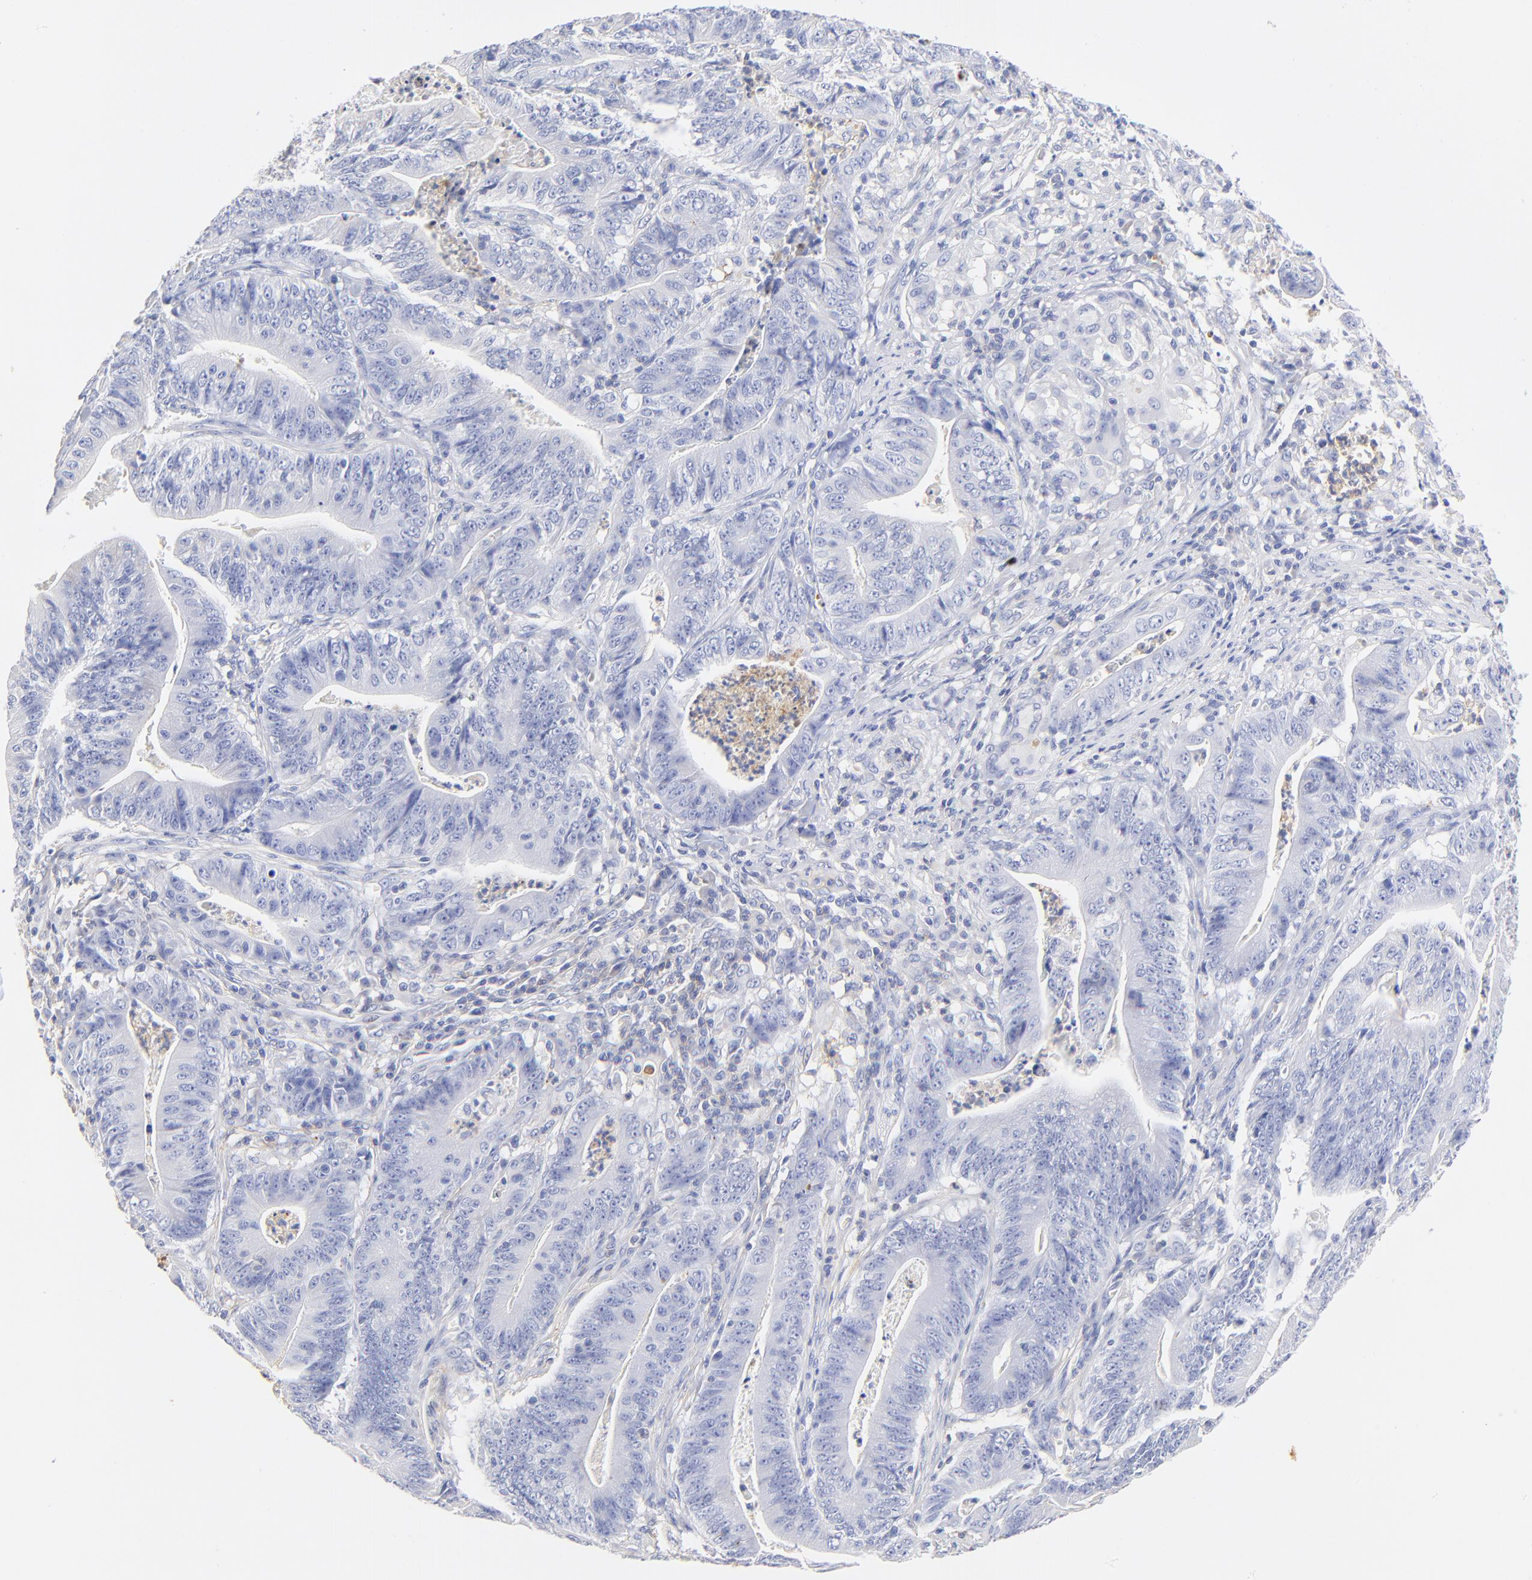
{"staining": {"intensity": "negative", "quantity": "none", "location": "none"}, "tissue": "stomach cancer", "cell_type": "Tumor cells", "image_type": "cancer", "snomed": [{"axis": "morphology", "description": "Adenocarcinoma, NOS"}, {"axis": "topography", "description": "Stomach, lower"}], "caption": "Tumor cells show no significant staining in stomach cancer (adenocarcinoma).", "gene": "MDGA2", "patient": {"sex": "female", "age": 86}}